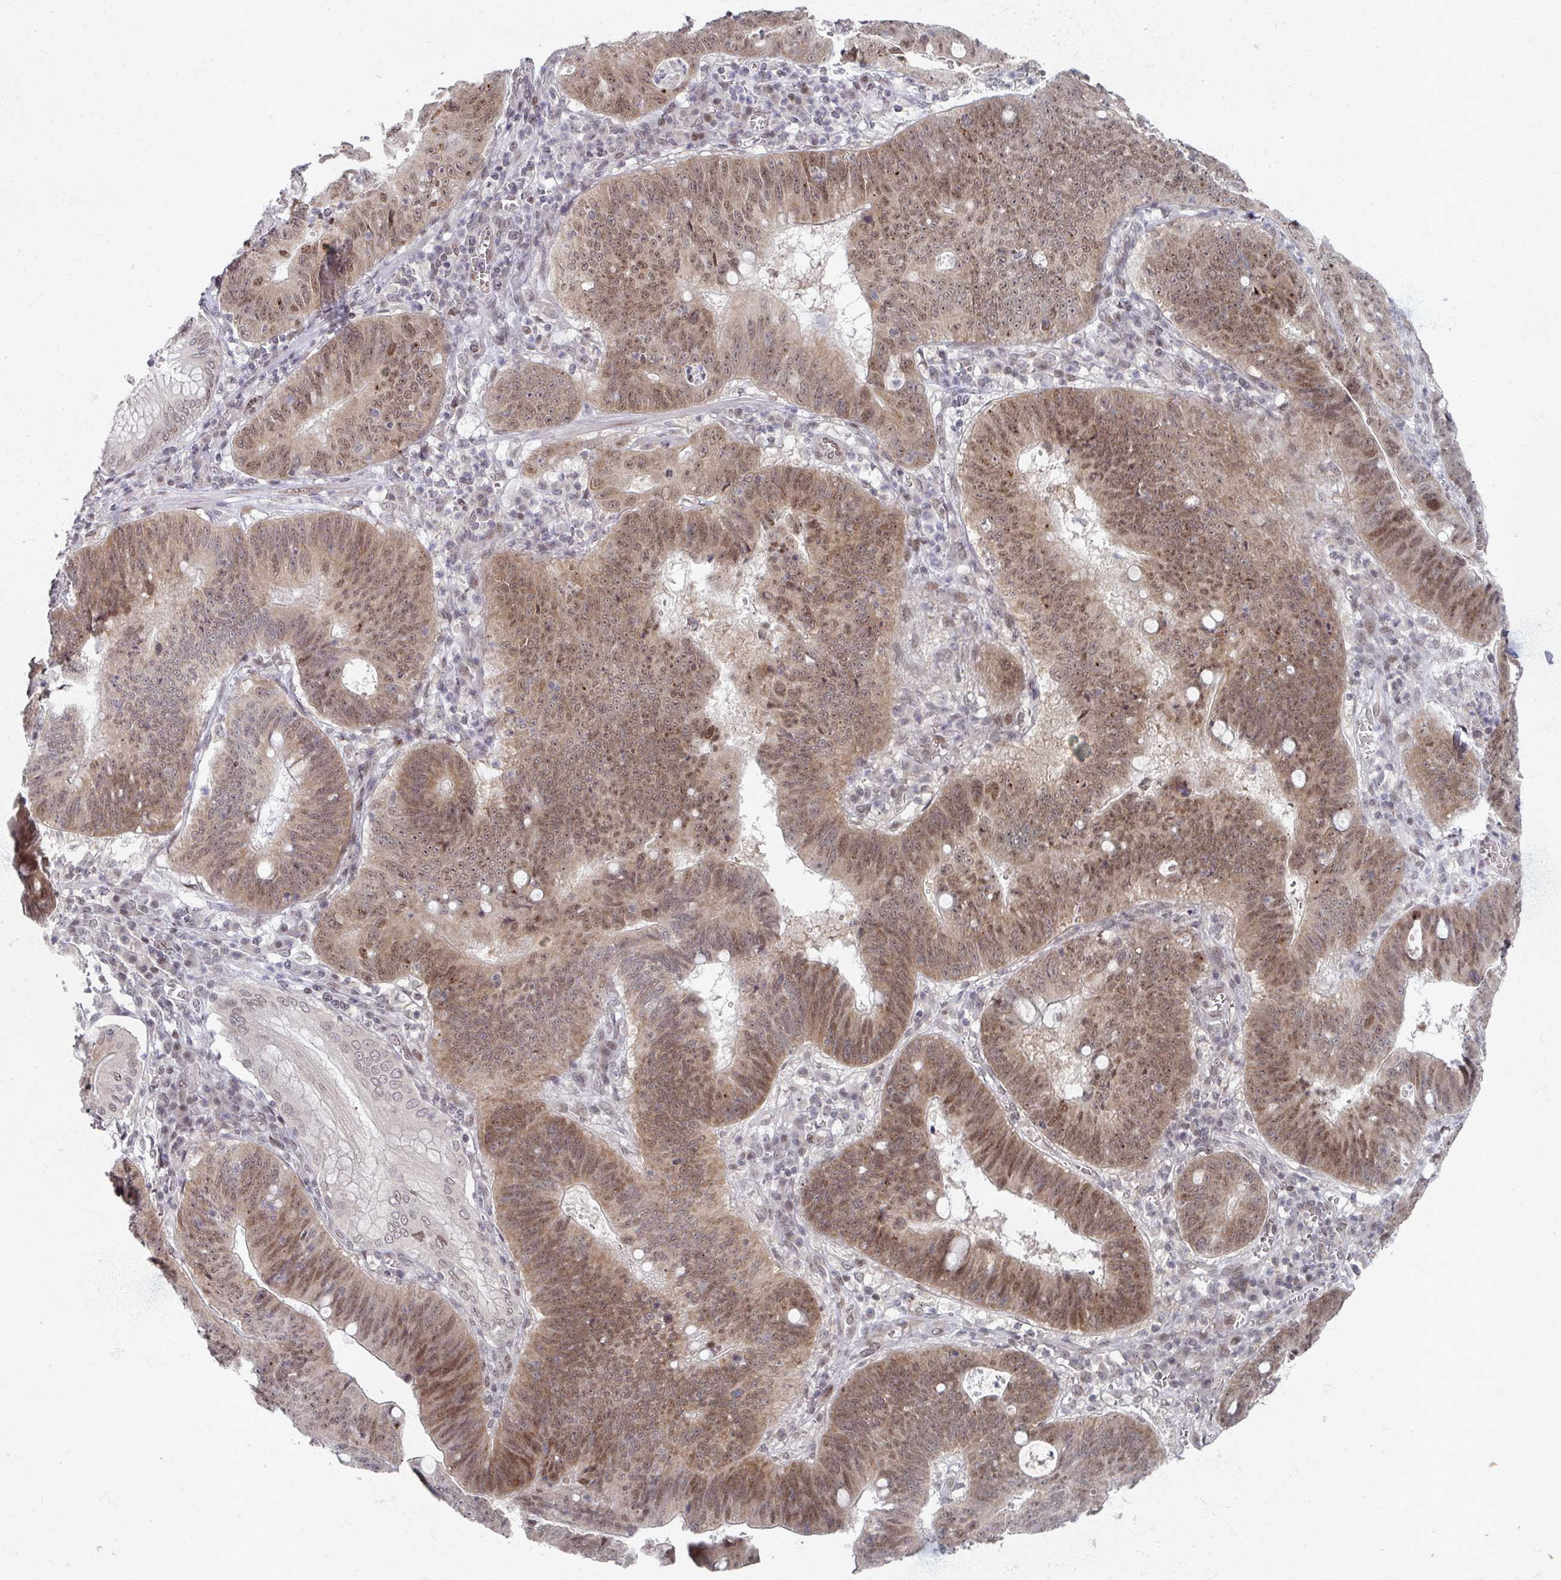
{"staining": {"intensity": "moderate", "quantity": ">75%", "location": "cytoplasmic/membranous,nuclear"}, "tissue": "stomach cancer", "cell_type": "Tumor cells", "image_type": "cancer", "snomed": [{"axis": "morphology", "description": "Adenocarcinoma, NOS"}, {"axis": "topography", "description": "Stomach"}], "caption": "Stomach cancer (adenocarcinoma) tissue displays moderate cytoplasmic/membranous and nuclear positivity in approximately >75% of tumor cells, visualized by immunohistochemistry. (Brightfield microscopy of DAB IHC at high magnification).", "gene": "PSKH1", "patient": {"sex": "male", "age": 59}}